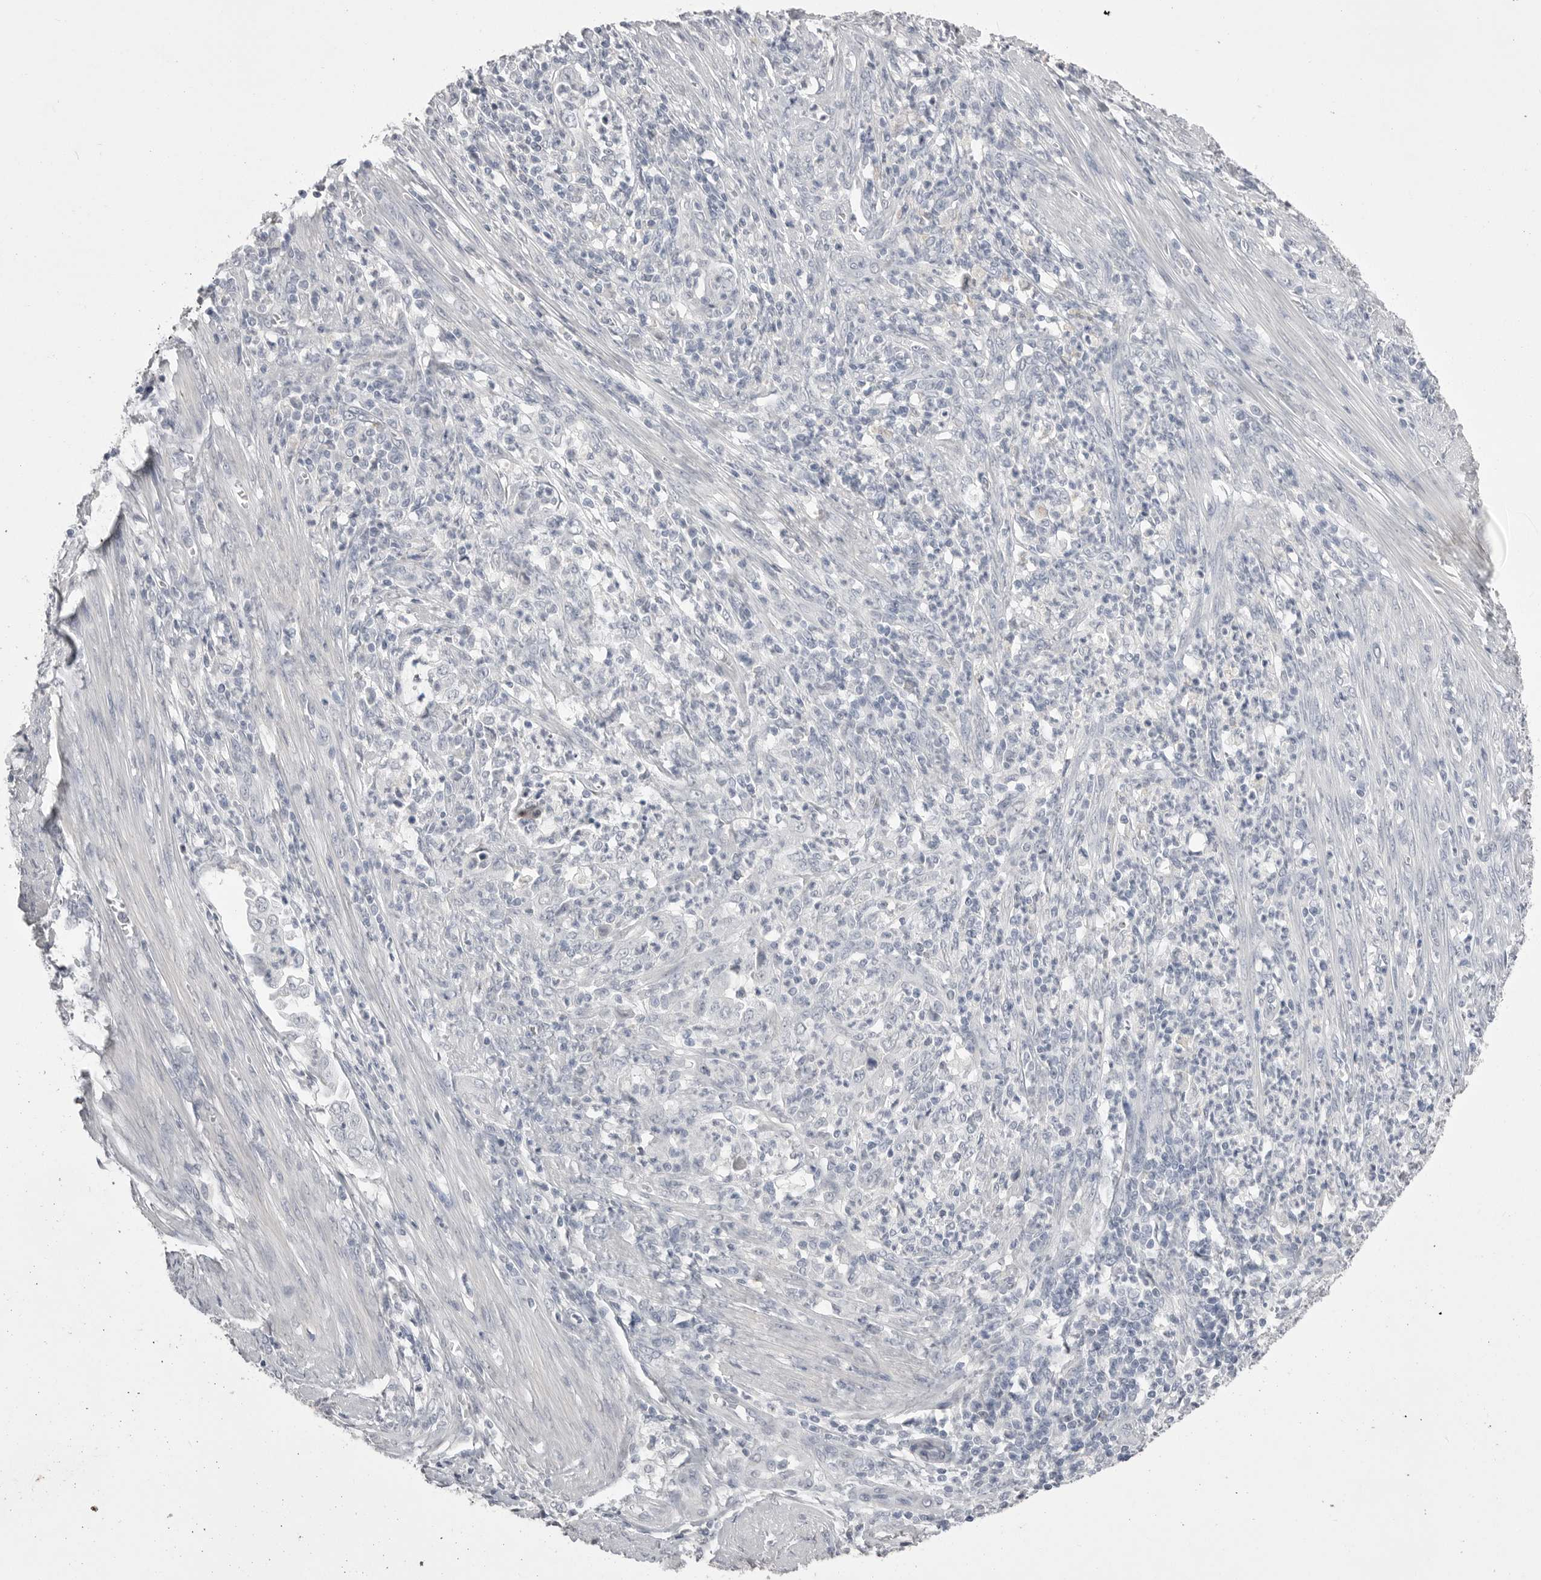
{"staining": {"intensity": "negative", "quantity": "none", "location": "none"}, "tissue": "endometrial cancer", "cell_type": "Tumor cells", "image_type": "cancer", "snomed": [{"axis": "morphology", "description": "Adenocarcinoma, NOS"}, {"axis": "topography", "description": "Endometrium"}], "caption": "Immunohistochemistry (IHC) of human endometrial cancer (adenocarcinoma) demonstrates no positivity in tumor cells.", "gene": "CPB1", "patient": {"sex": "female", "age": 49}}